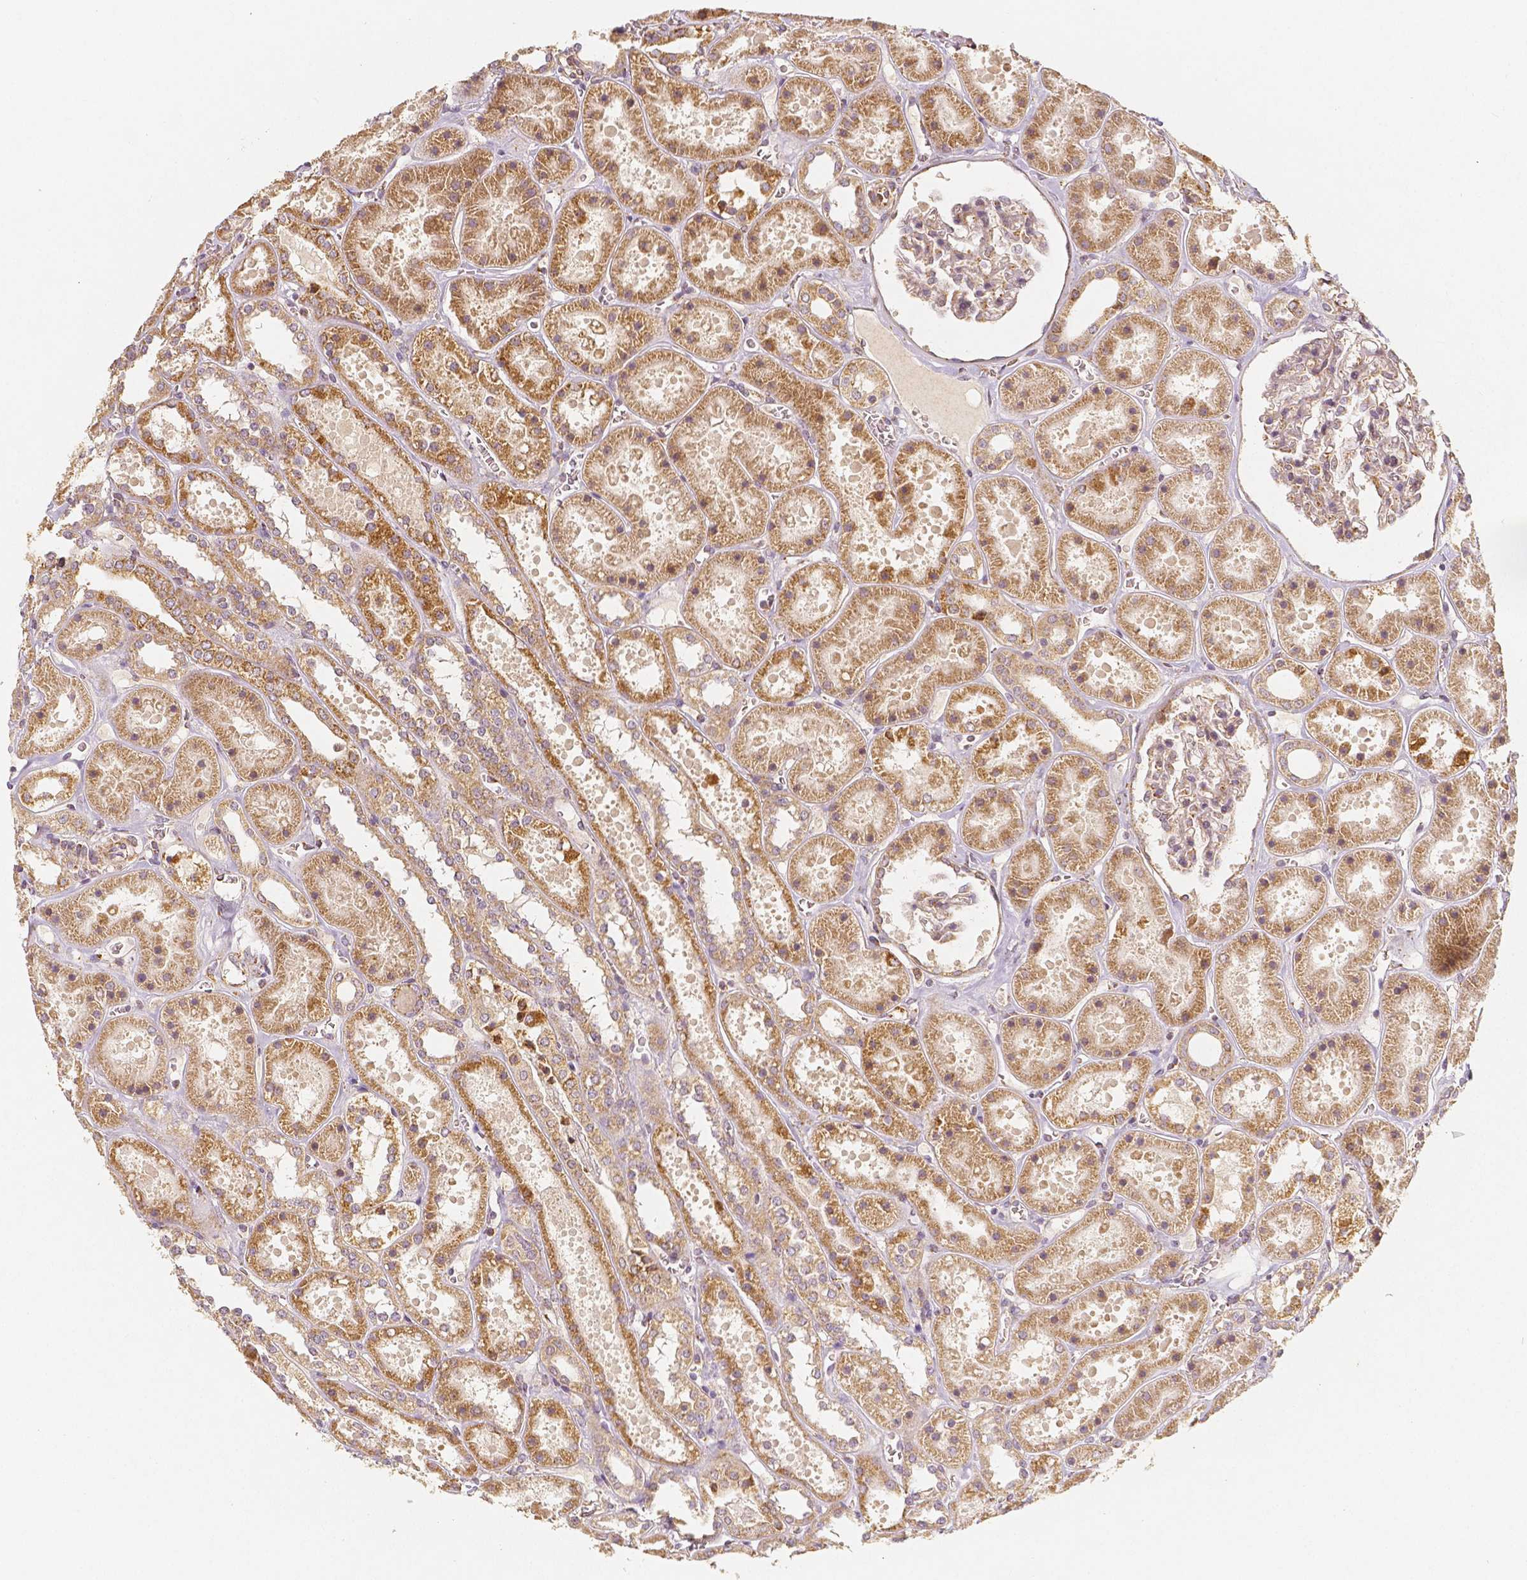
{"staining": {"intensity": "weak", "quantity": "<25%", "location": "cytoplasmic/membranous"}, "tissue": "kidney", "cell_type": "Cells in glomeruli", "image_type": "normal", "snomed": [{"axis": "morphology", "description": "Normal tissue, NOS"}, {"axis": "topography", "description": "Kidney"}], "caption": "There is no significant staining in cells in glomeruli of kidney. (Stains: DAB immunohistochemistry (IHC) with hematoxylin counter stain, Microscopy: brightfield microscopy at high magnification).", "gene": "PGAM5", "patient": {"sex": "female", "age": 41}}